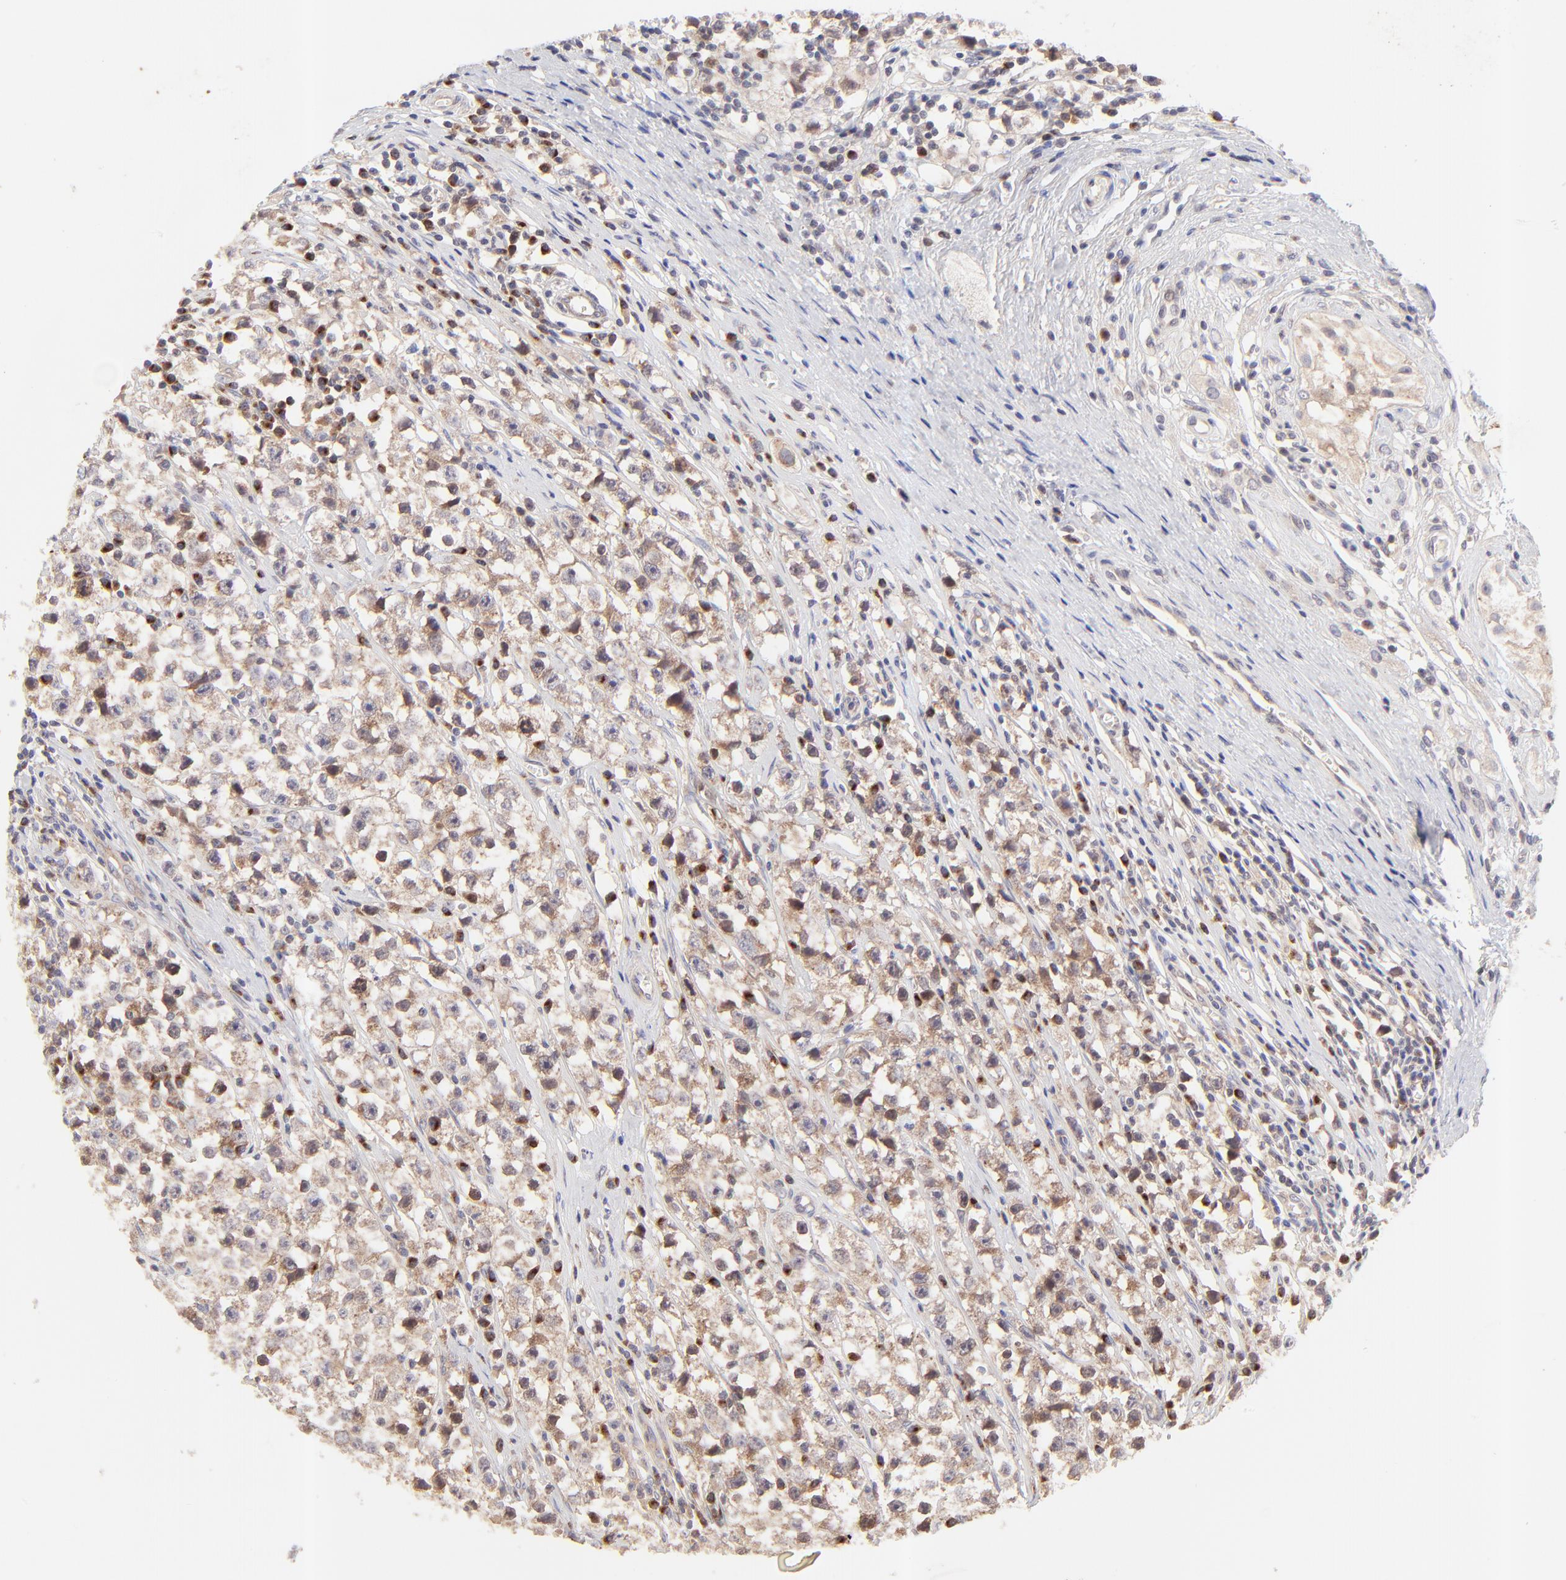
{"staining": {"intensity": "moderate", "quantity": ">75%", "location": "cytoplasmic/membranous"}, "tissue": "testis cancer", "cell_type": "Tumor cells", "image_type": "cancer", "snomed": [{"axis": "morphology", "description": "Seminoma, NOS"}, {"axis": "topography", "description": "Testis"}], "caption": "This histopathology image reveals IHC staining of human testis seminoma, with medium moderate cytoplasmic/membranous positivity in about >75% of tumor cells.", "gene": "TNRC6B", "patient": {"sex": "male", "age": 35}}